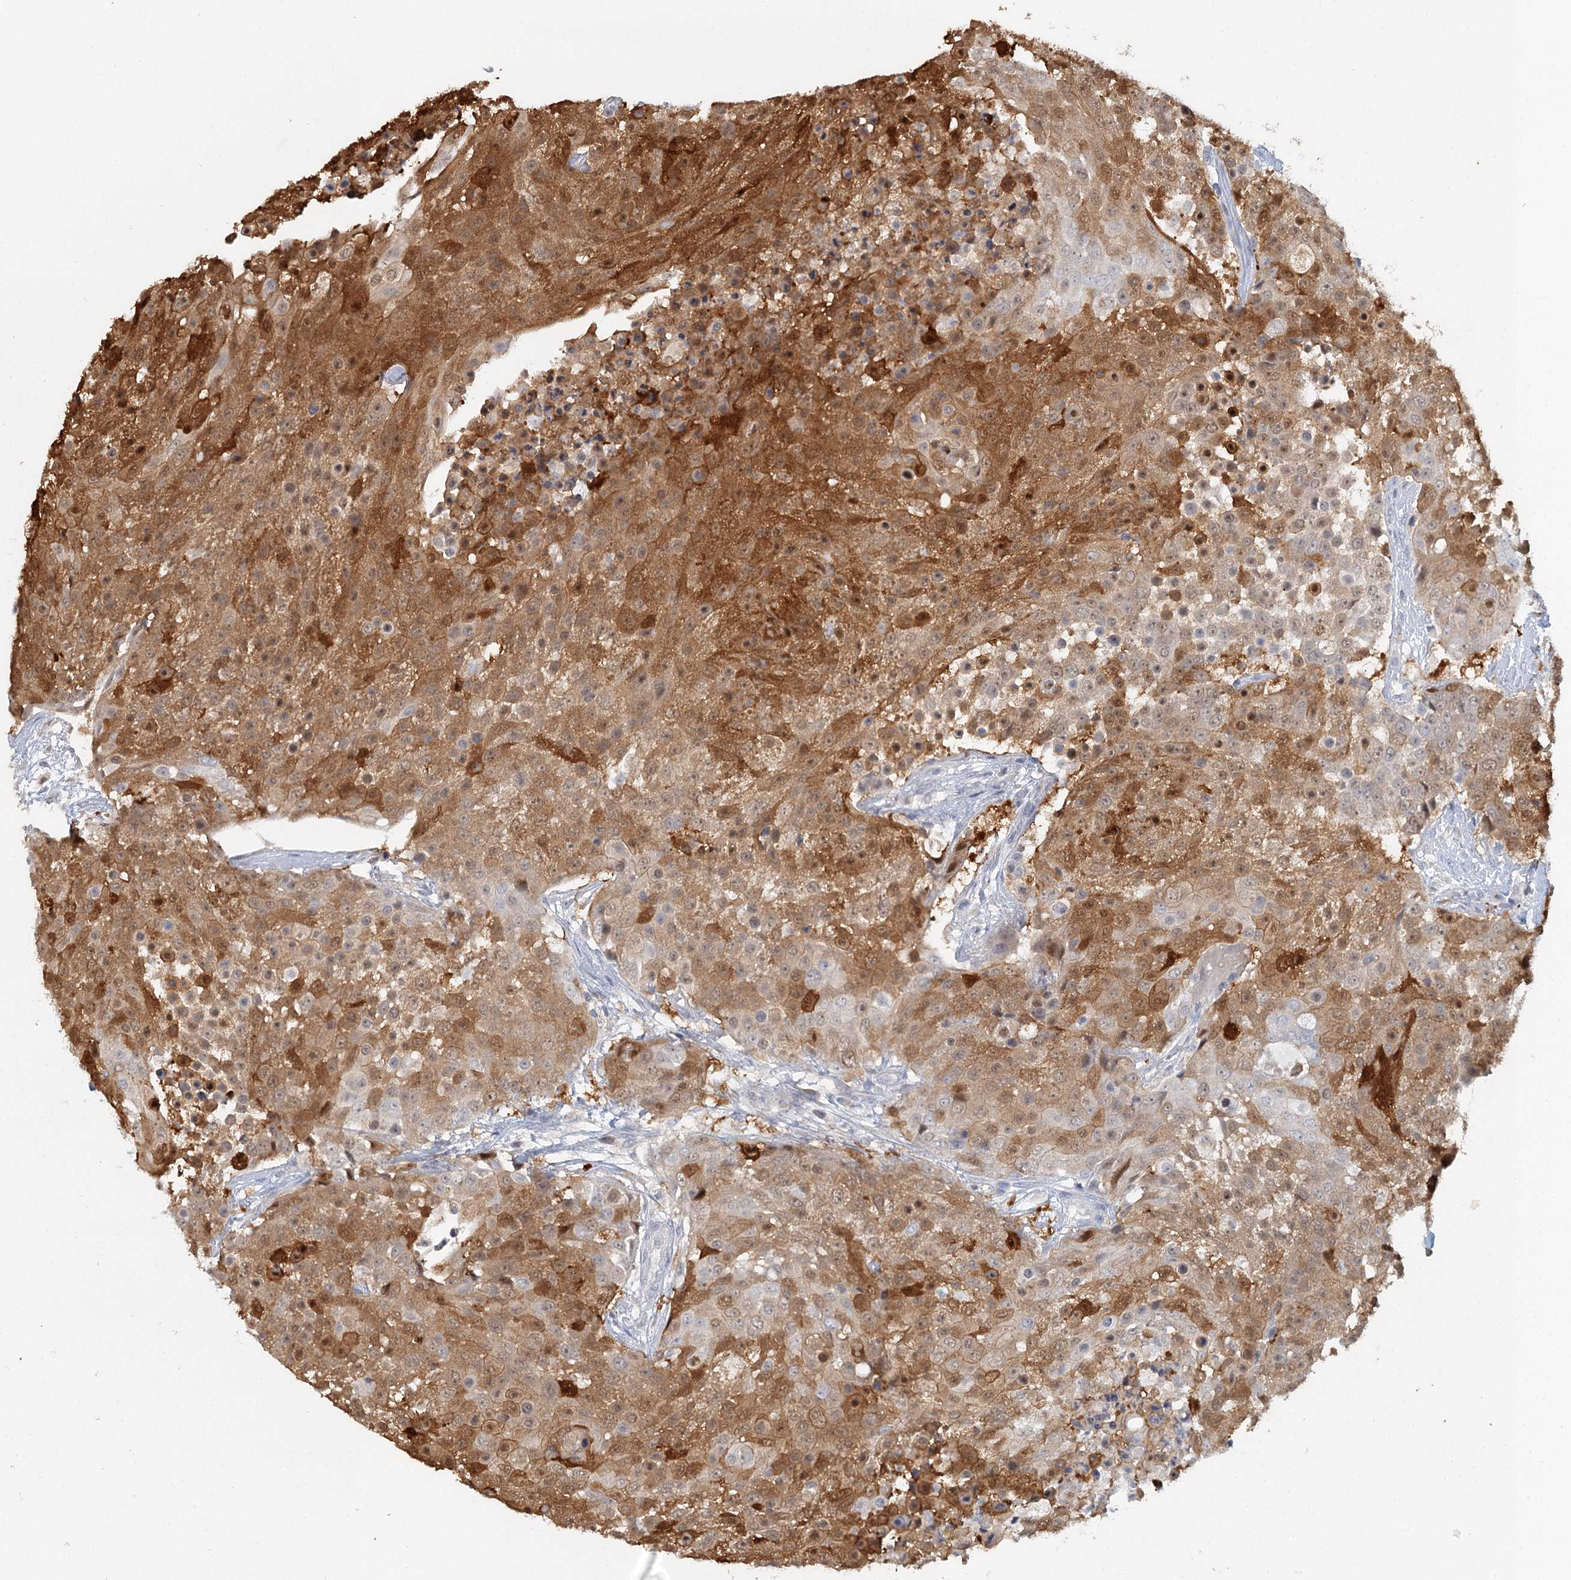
{"staining": {"intensity": "moderate", "quantity": ">75%", "location": "cytoplasmic/membranous,nuclear"}, "tissue": "urothelial cancer", "cell_type": "Tumor cells", "image_type": "cancer", "snomed": [{"axis": "morphology", "description": "Urothelial carcinoma, High grade"}, {"axis": "topography", "description": "Urinary bladder"}], "caption": "Immunohistochemical staining of urothelial carcinoma (high-grade) exhibits medium levels of moderate cytoplasmic/membranous and nuclear expression in about >75% of tumor cells. (DAB (3,3'-diaminobenzidine) = brown stain, brightfield microscopy at high magnification).", "gene": "MYO7B", "patient": {"sex": "female", "age": 63}}